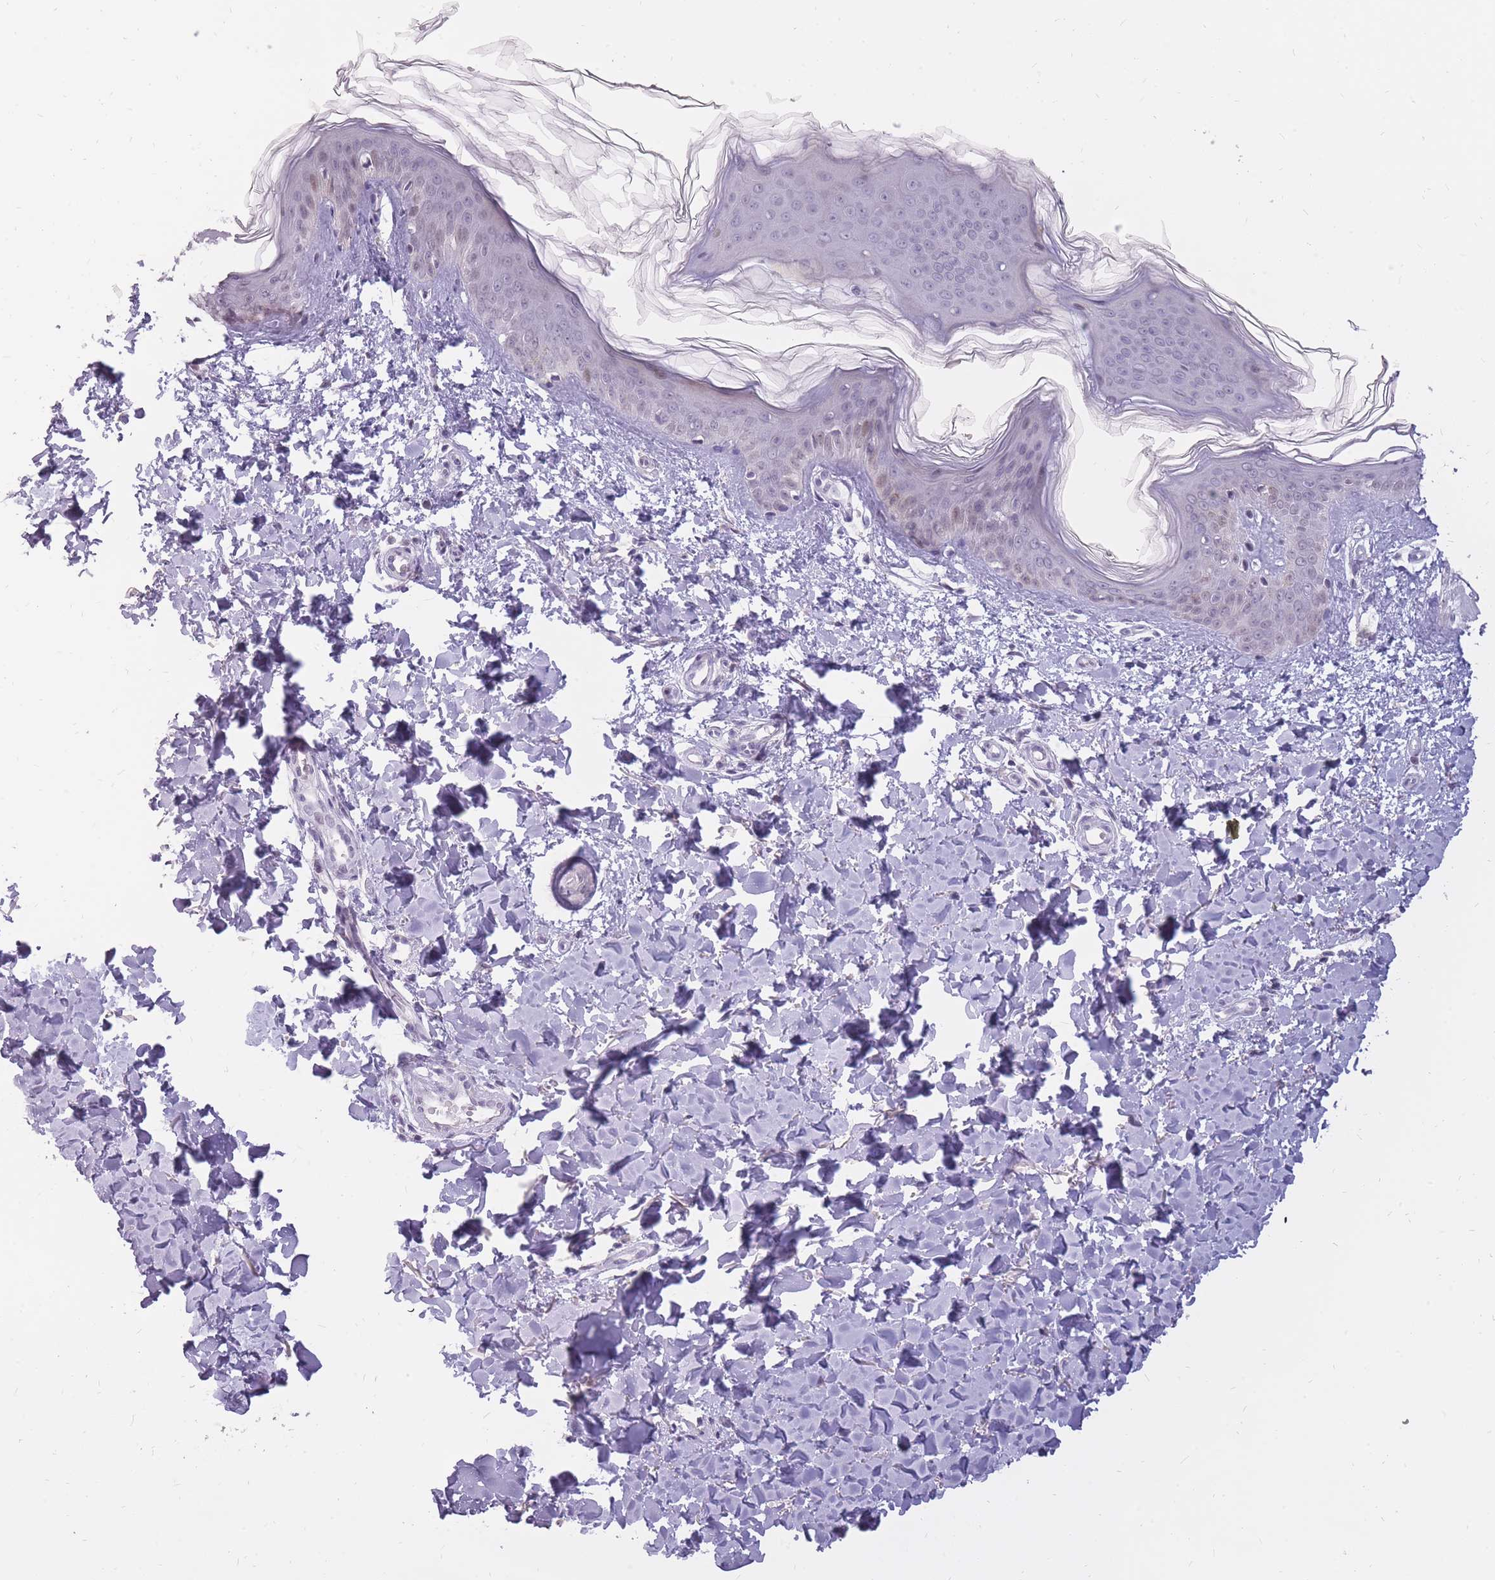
{"staining": {"intensity": "weak", "quantity": ">75%", "location": "nuclear"}, "tissue": "skin", "cell_type": "Fibroblasts", "image_type": "normal", "snomed": [{"axis": "morphology", "description": "Normal tissue, NOS"}, {"axis": "topography", "description": "Skin"}], "caption": "Protein staining of unremarkable skin shows weak nuclear positivity in about >75% of fibroblasts.", "gene": "POM121C", "patient": {"sex": "female", "age": 41}}